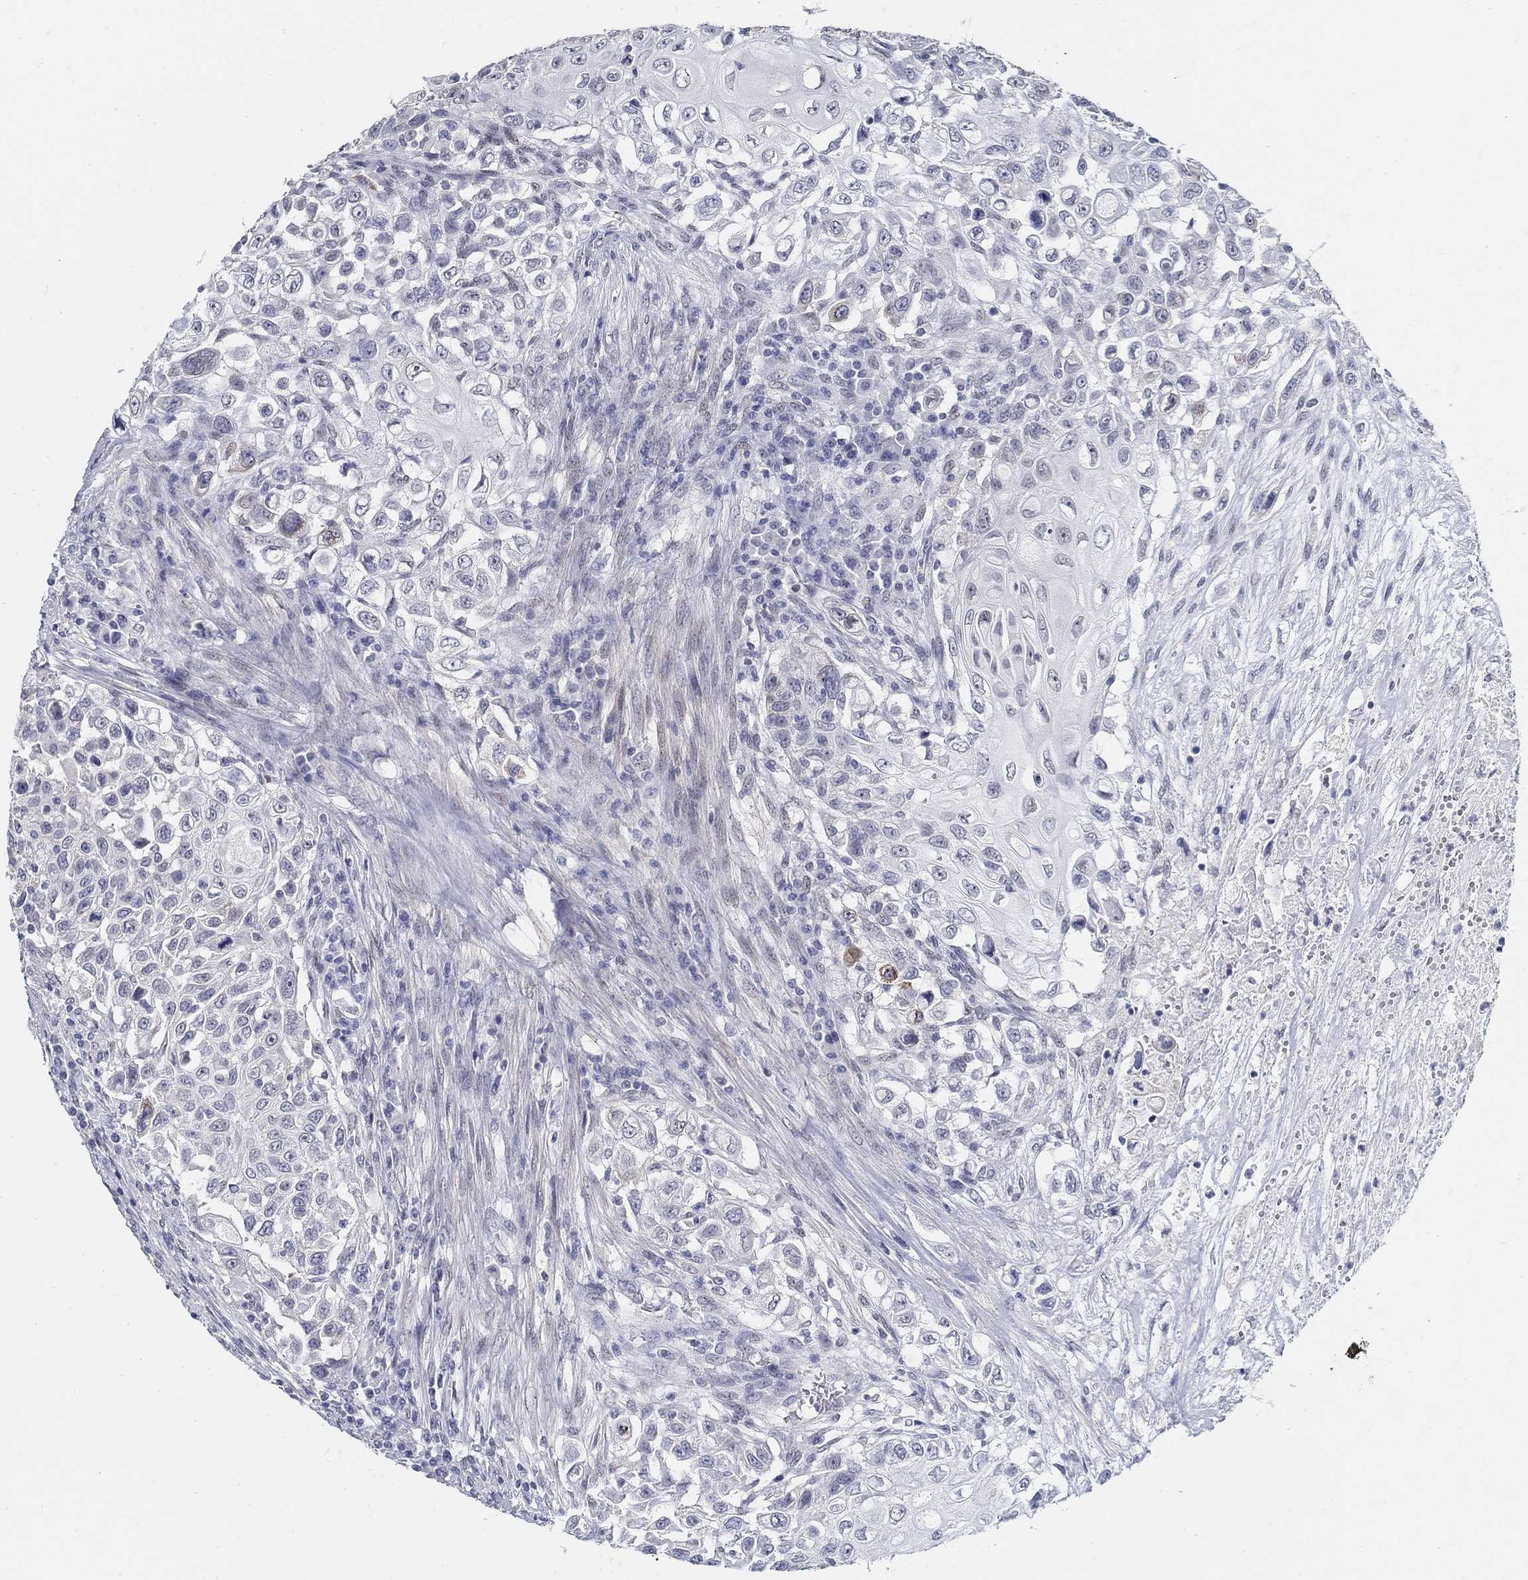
{"staining": {"intensity": "negative", "quantity": "none", "location": "none"}, "tissue": "urothelial cancer", "cell_type": "Tumor cells", "image_type": "cancer", "snomed": [{"axis": "morphology", "description": "Urothelial carcinoma, High grade"}, {"axis": "topography", "description": "Urinary bladder"}], "caption": "Immunohistochemistry (IHC) histopathology image of neoplastic tissue: high-grade urothelial carcinoma stained with DAB (3,3'-diaminobenzidine) shows no significant protein staining in tumor cells.", "gene": "USP29", "patient": {"sex": "female", "age": 56}}